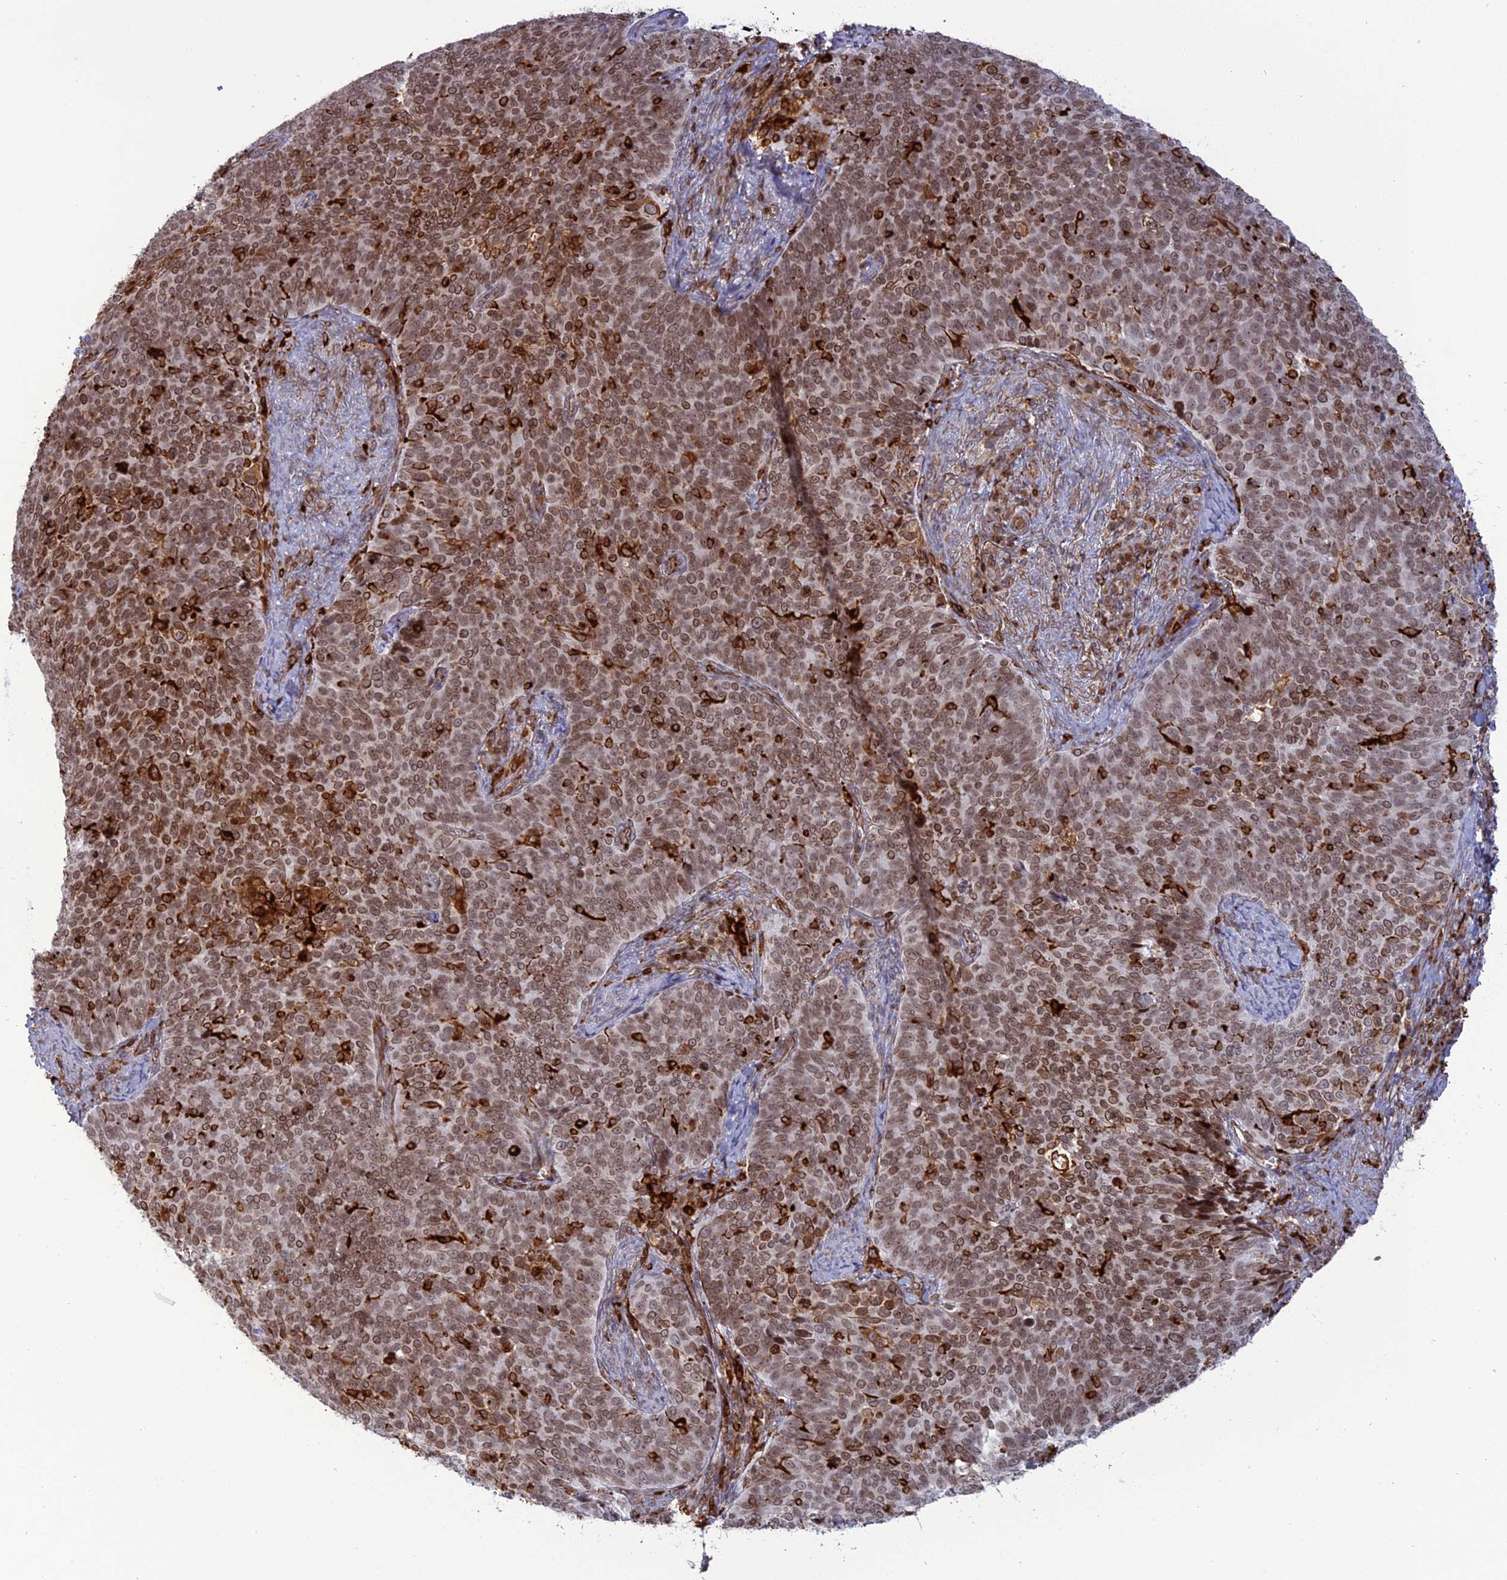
{"staining": {"intensity": "strong", "quantity": "25%-75%", "location": "cytoplasmic/membranous,nuclear"}, "tissue": "cervical cancer", "cell_type": "Tumor cells", "image_type": "cancer", "snomed": [{"axis": "morphology", "description": "Normal tissue, NOS"}, {"axis": "morphology", "description": "Squamous cell carcinoma, NOS"}, {"axis": "topography", "description": "Cervix"}], "caption": "Protein staining of cervical squamous cell carcinoma tissue displays strong cytoplasmic/membranous and nuclear positivity in about 25%-75% of tumor cells. The protein of interest is stained brown, and the nuclei are stained in blue (DAB (3,3'-diaminobenzidine) IHC with brightfield microscopy, high magnification).", "gene": "APOBR", "patient": {"sex": "female", "age": 39}}